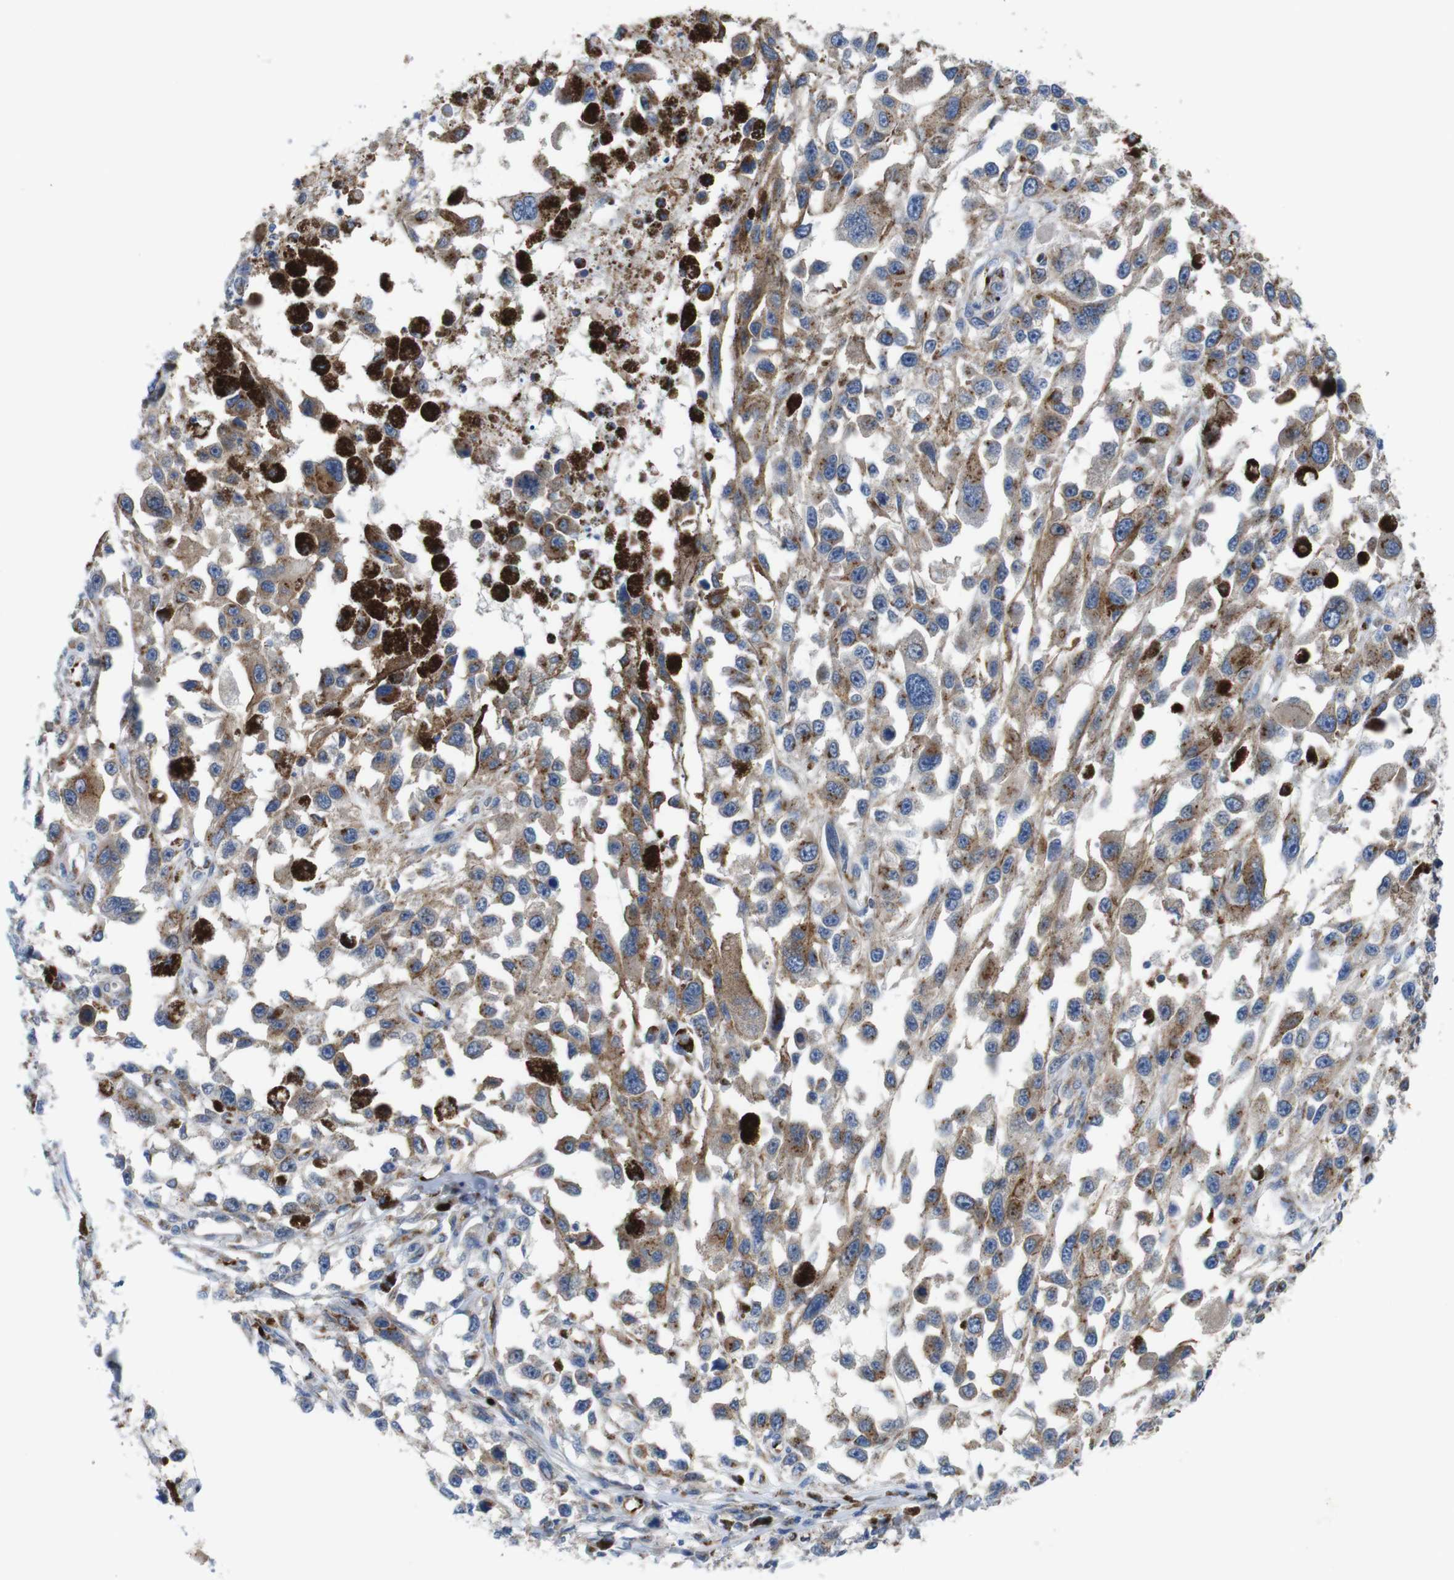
{"staining": {"intensity": "moderate", "quantity": ">75%", "location": "cytoplasmic/membranous"}, "tissue": "melanoma", "cell_type": "Tumor cells", "image_type": "cancer", "snomed": [{"axis": "morphology", "description": "Malignant melanoma, Metastatic site"}, {"axis": "topography", "description": "Lymph node"}], "caption": "DAB immunohistochemical staining of malignant melanoma (metastatic site) demonstrates moderate cytoplasmic/membranous protein staining in approximately >75% of tumor cells.", "gene": "EFCAB14", "patient": {"sex": "male", "age": 59}}